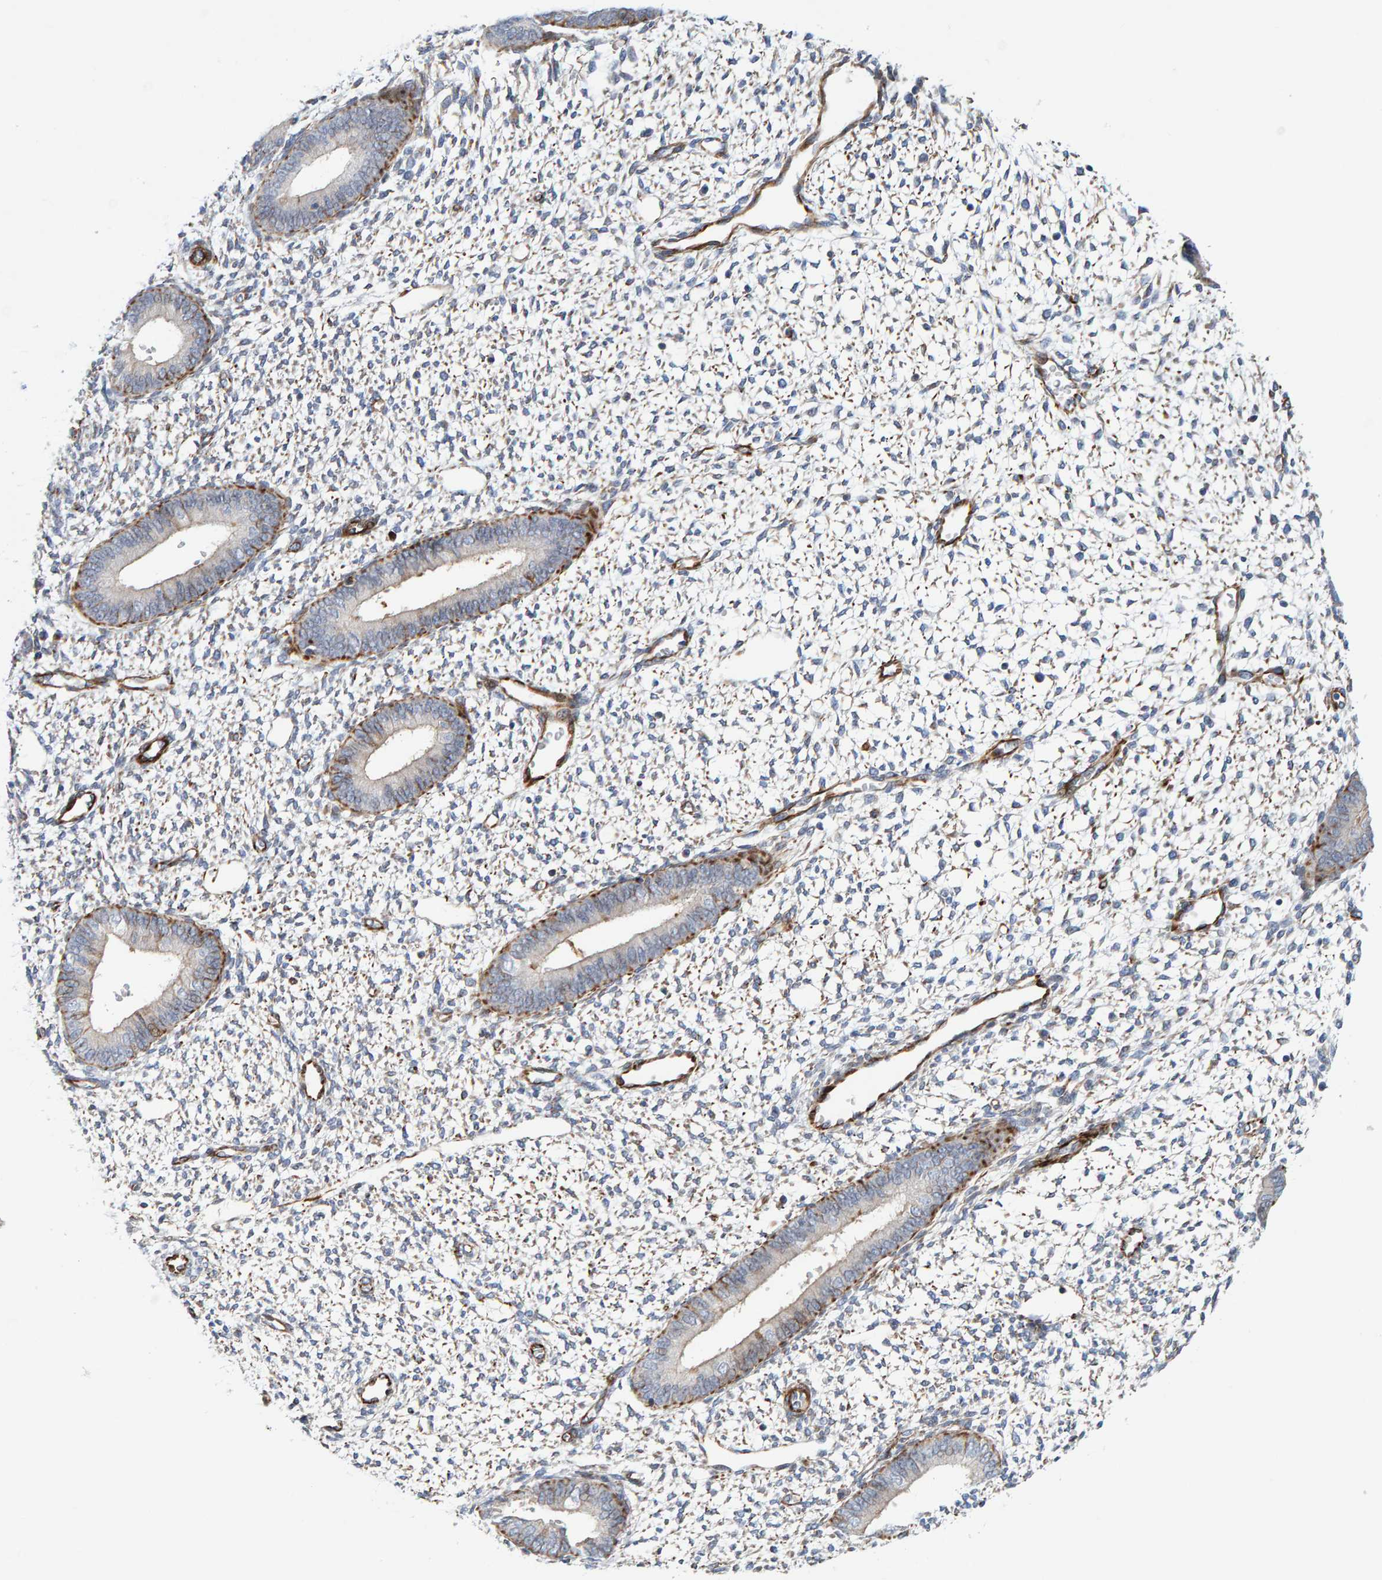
{"staining": {"intensity": "weak", "quantity": "<25%", "location": "cytoplasmic/membranous"}, "tissue": "endometrium", "cell_type": "Cells in endometrial stroma", "image_type": "normal", "snomed": [{"axis": "morphology", "description": "Normal tissue, NOS"}, {"axis": "topography", "description": "Endometrium"}], "caption": "Human endometrium stained for a protein using immunohistochemistry shows no staining in cells in endometrial stroma.", "gene": "POLG2", "patient": {"sex": "female", "age": 46}}